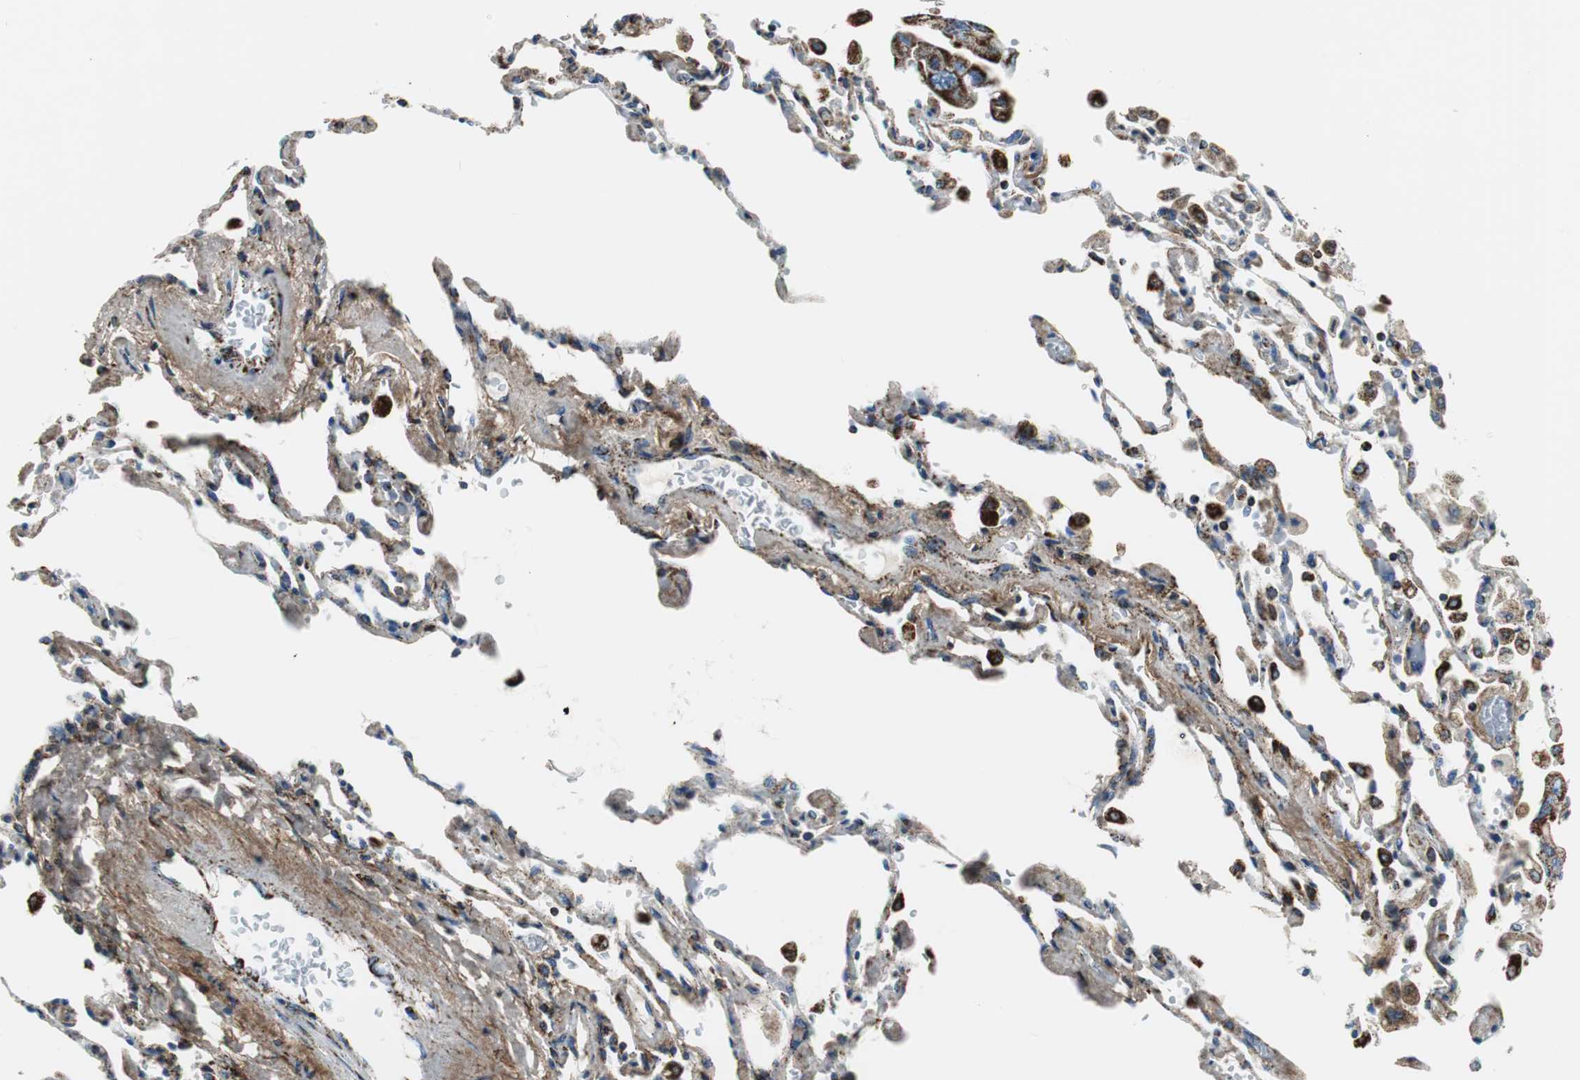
{"staining": {"intensity": "strong", "quantity": ">75%", "location": "cytoplasmic/membranous"}, "tissue": "lung cancer", "cell_type": "Tumor cells", "image_type": "cancer", "snomed": [{"axis": "morphology", "description": "Adenocarcinoma, NOS"}, {"axis": "topography", "description": "Lung"}], "caption": "Immunohistochemical staining of human lung cancer (adenocarcinoma) demonstrates strong cytoplasmic/membranous protein expression in about >75% of tumor cells.", "gene": "C1QTNF7", "patient": {"sex": "male", "age": 64}}